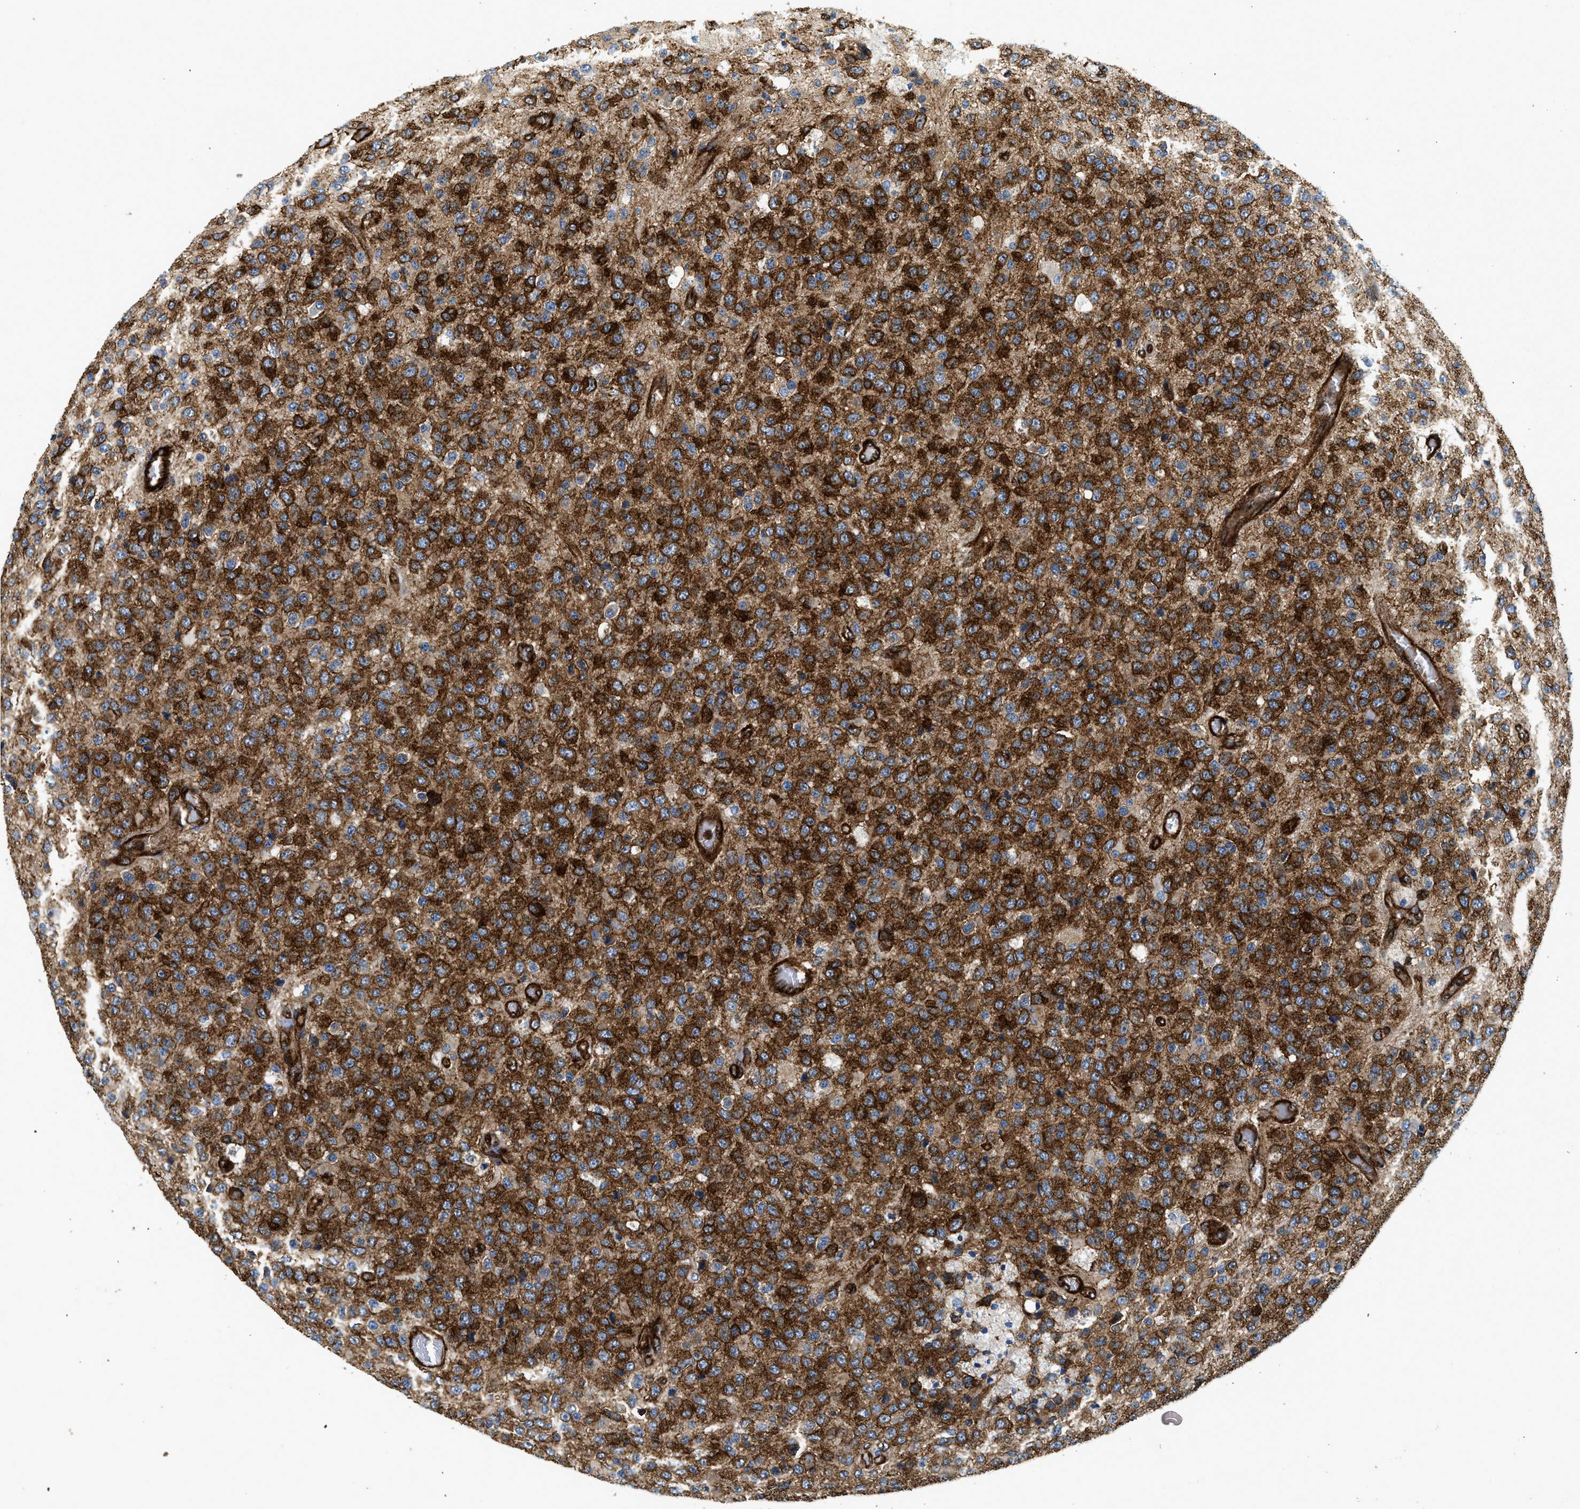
{"staining": {"intensity": "strong", "quantity": ">75%", "location": "cytoplasmic/membranous"}, "tissue": "glioma", "cell_type": "Tumor cells", "image_type": "cancer", "snomed": [{"axis": "morphology", "description": "Glioma, malignant, High grade"}, {"axis": "topography", "description": "pancreas cauda"}], "caption": "This micrograph reveals immunohistochemistry (IHC) staining of human glioma, with high strong cytoplasmic/membranous positivity in approximately >75% of tumor cells.", "gene": "HIP1", "patient": {"sex": "male", "age": 60}}